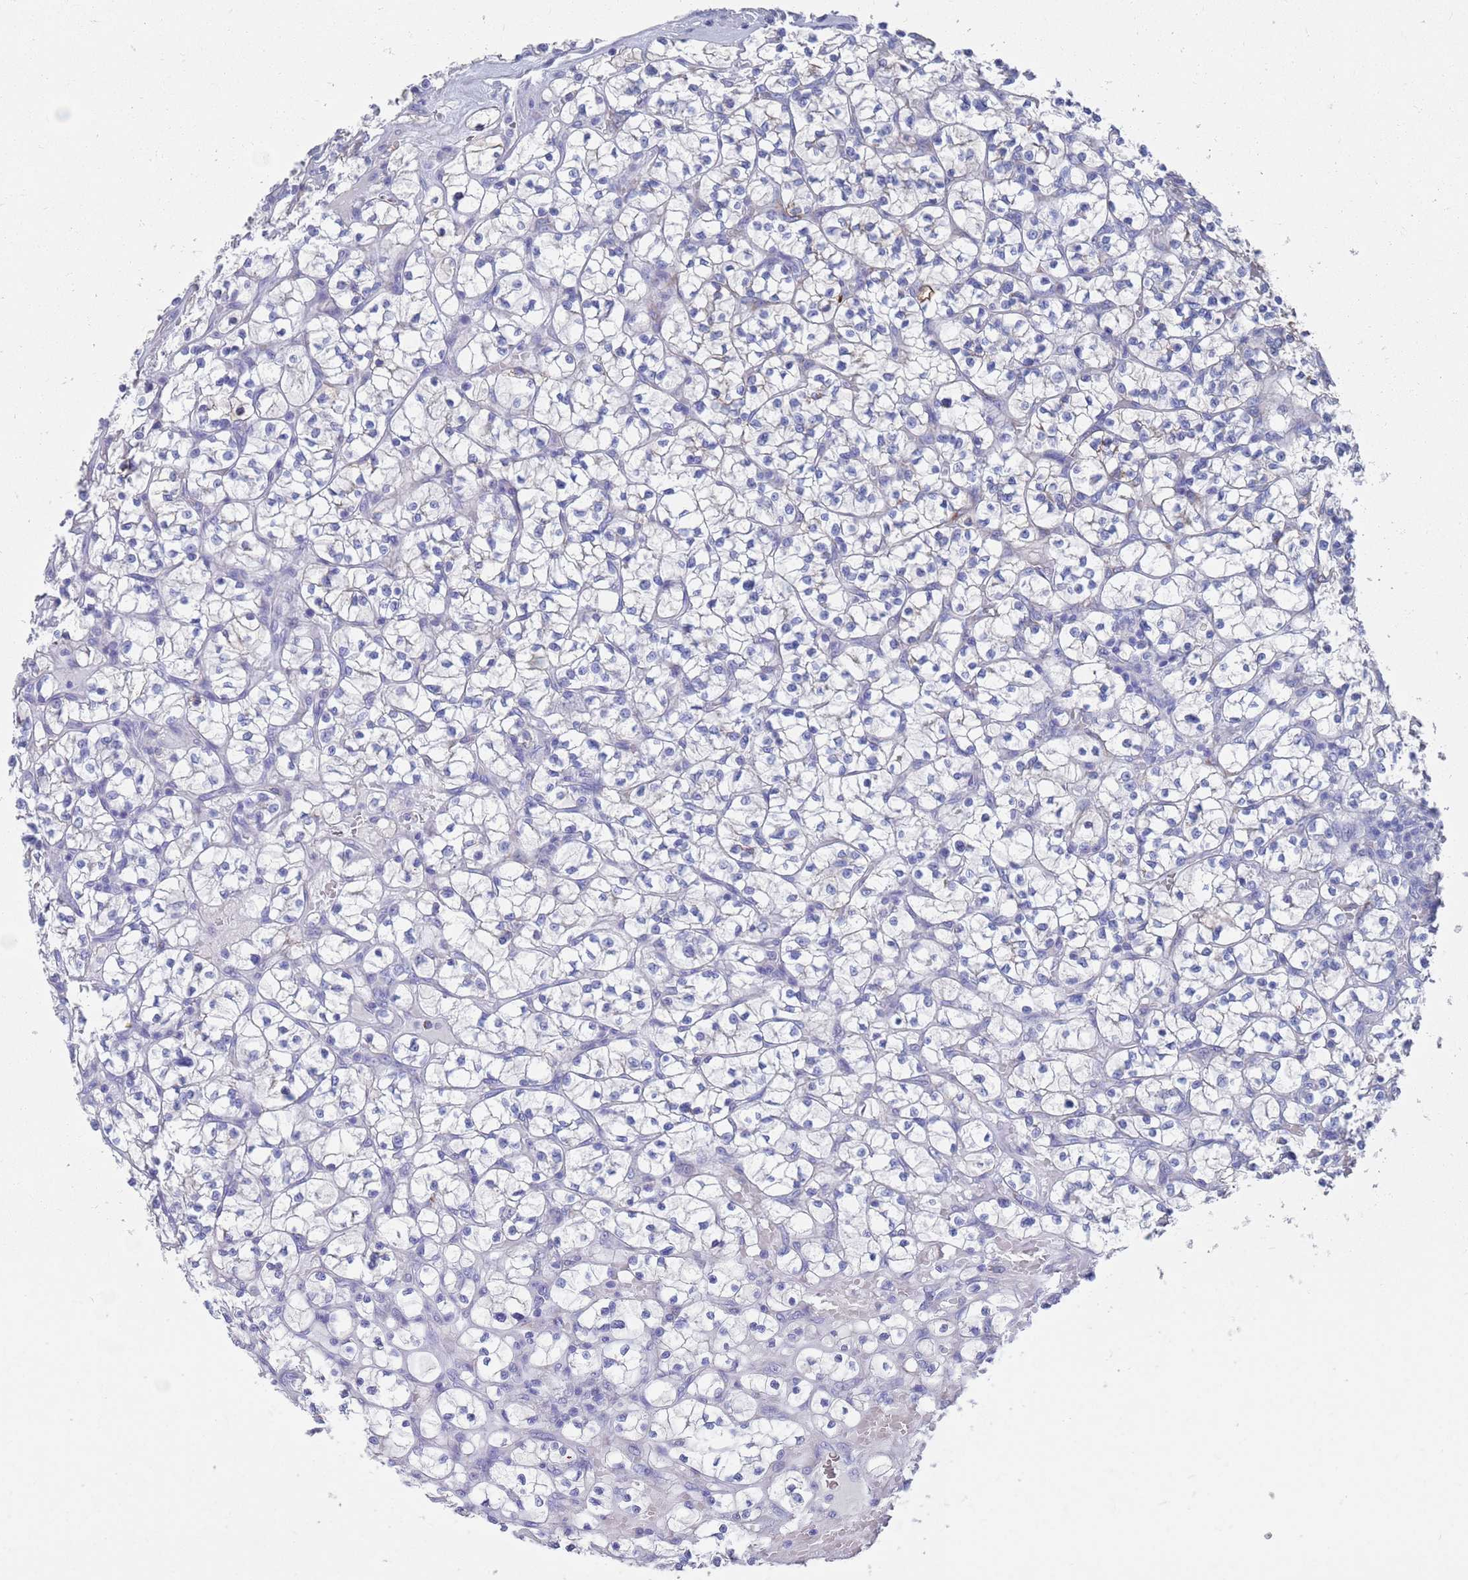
{"staining": {"intensity": "negative", "quantity": "none", "location": "none"}, "tissue": "renal cancer", "cell_type": "Tumor cells", "image_type": "cancer", "snomed": [{"axis": "morphology", "description": "Adenocarcinoma, NOS"}, {"axis": "topography", "description": "Kidney"}], "caption": "Image shows no significant protein positivity in tumor cells of renal cancer (adenocarcinoma). Nuclei are stained in blue.", "gene": "MTMR2", "patient": {"sex": "female", "age": 64}}